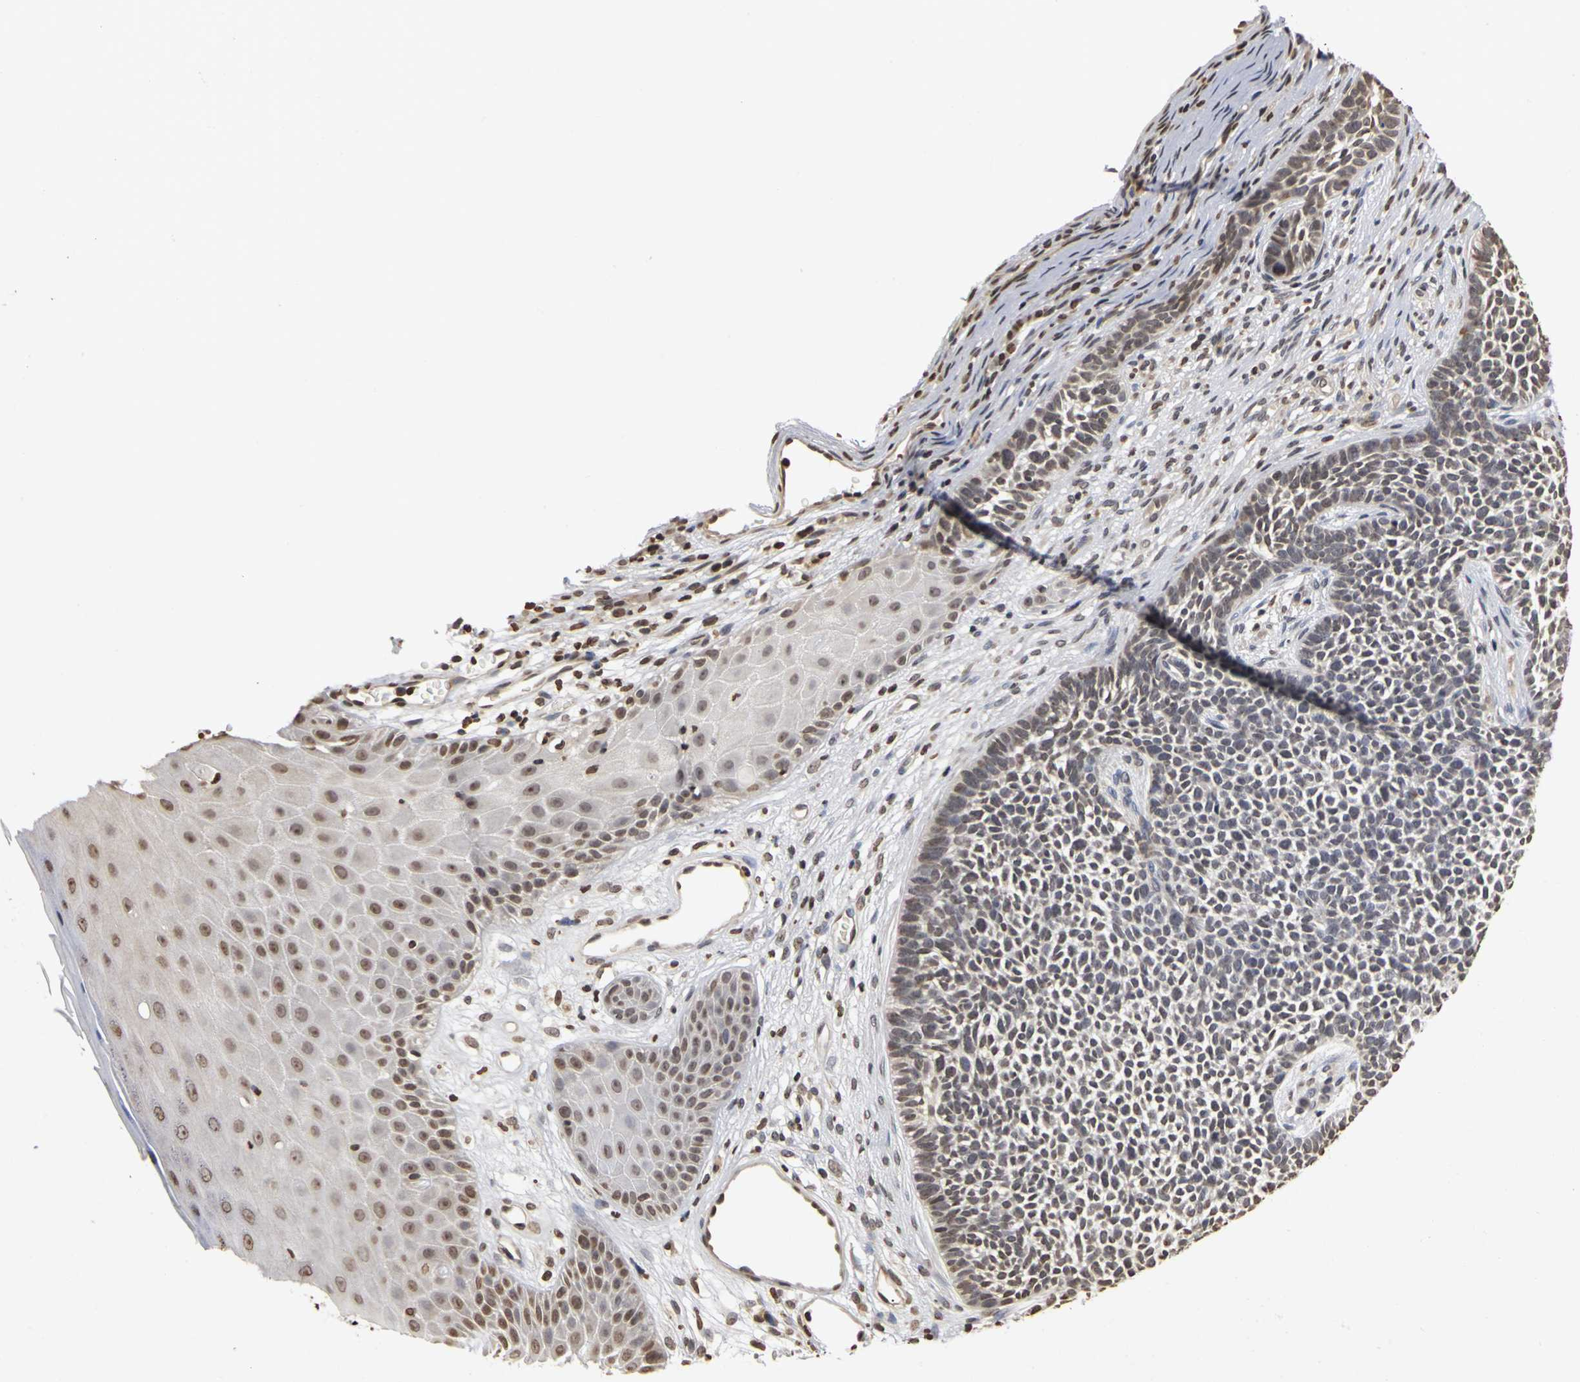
{"staining": {"intensity": "weak", "quantity": "25%-75%", "location": "nuclear"}, "tissue": "skin cancer", "cell_type": "Tumor cells", "image_type": "cancer", "snomed": [{"axis": "morphology", "description": "Basal cell carcinoma"}, {"axis": "topography", "description": "Skin"}], "caption": "Immunohistochemical staining of human skin cancer (basal cell carcinoma) exhibits low levels of weak nuclear protein staining in approximately 25%-75% of tumor cells.", "gene": "ERCC2", "patient": {"sex": "female", "age": 84}}